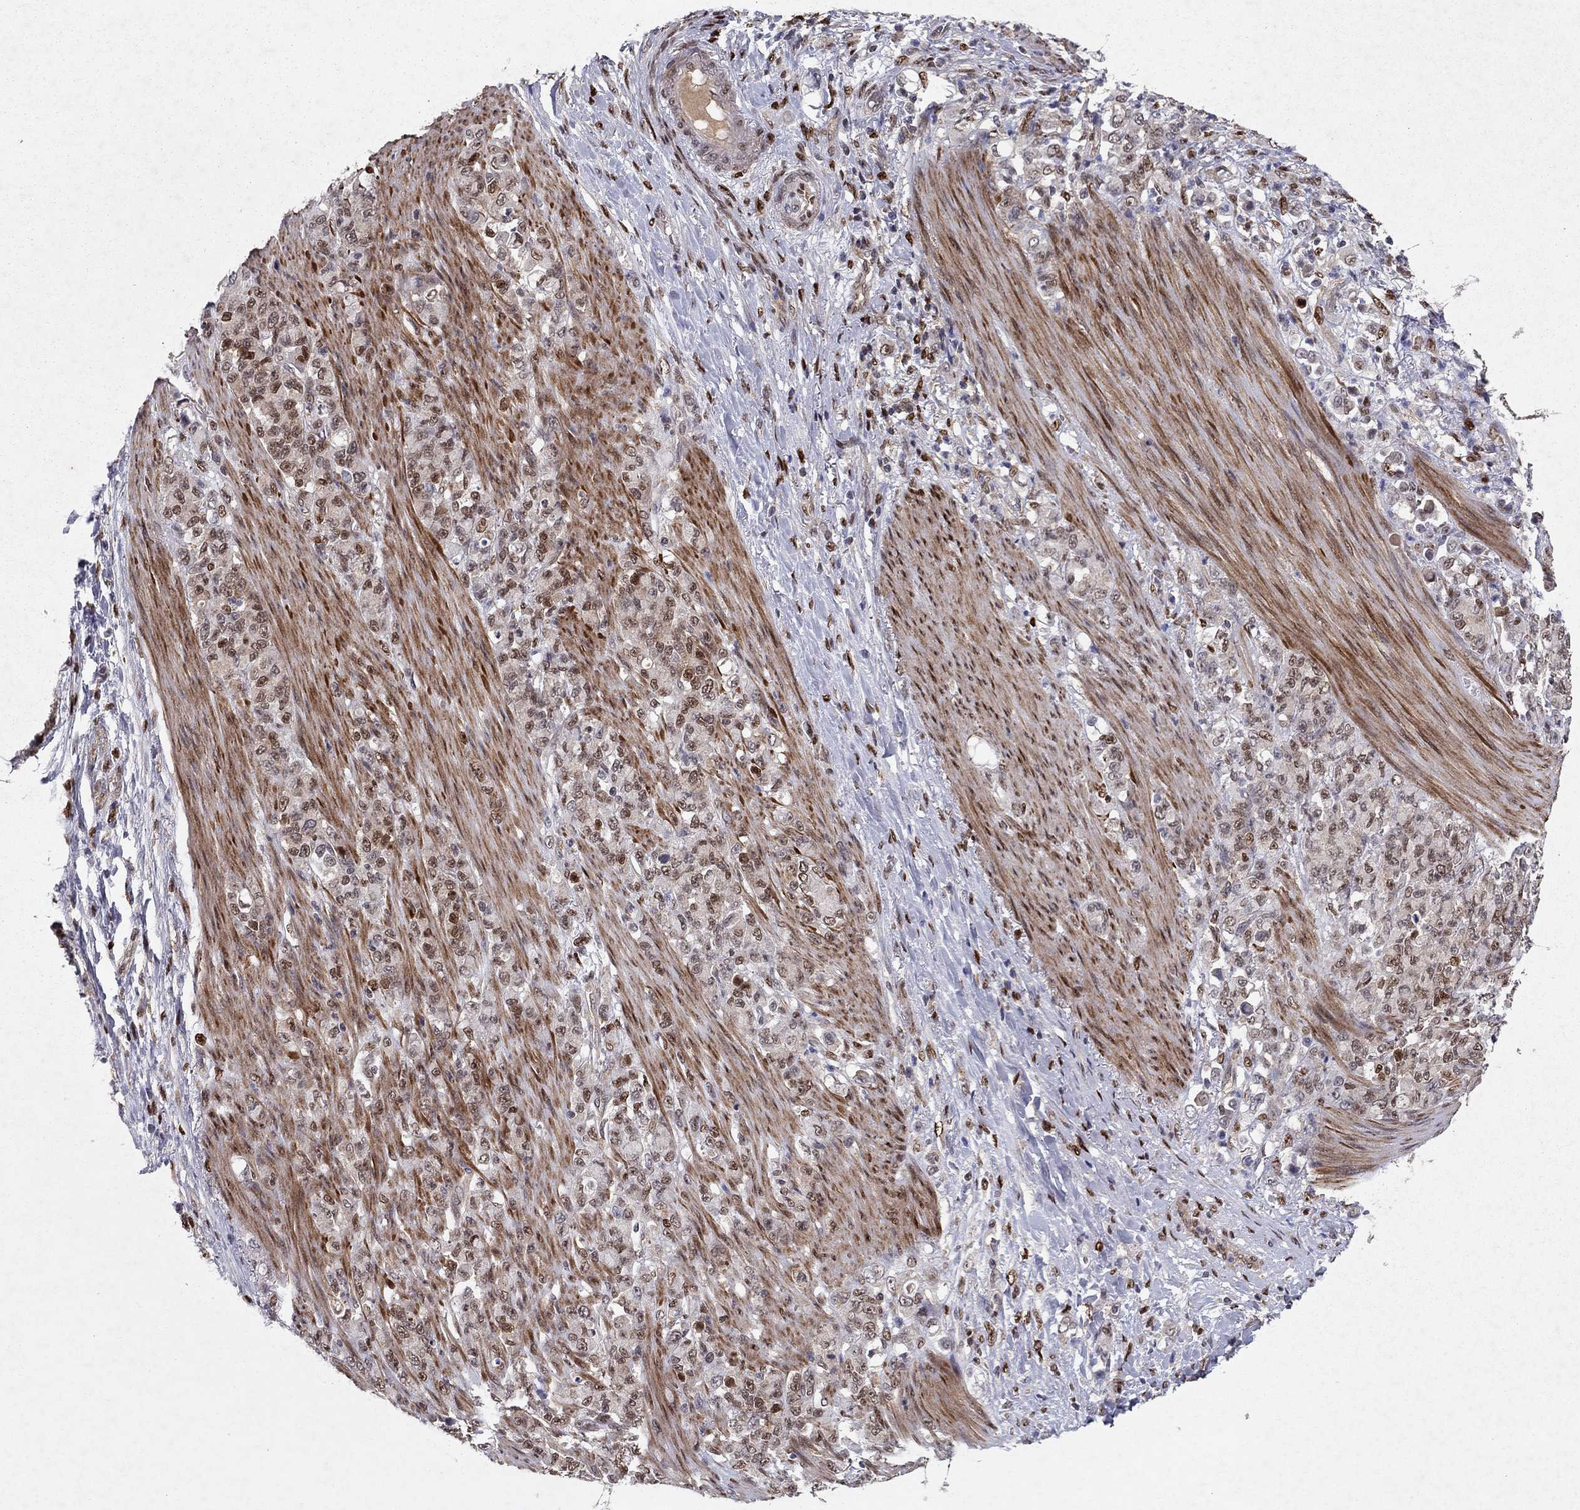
{"staining": {"intensity": "moderate", "quantity": "25%-75%", "location": "nuclear"}, "tissue": "stomach cancer", "cell_type": "Tumor cells", "image_type": "cancer", "snomed": [{"axis": "morphology", "description": "Adenocarcinoma, NOS"}, {"axis": "topography", "description": "Stomach"}], "caption": "Human stomach cancer stained with a protein marker reveals moderate staining in tumor cells.", "gene": "CRTC1", "patient": {"sex": "female", "age": 79}}